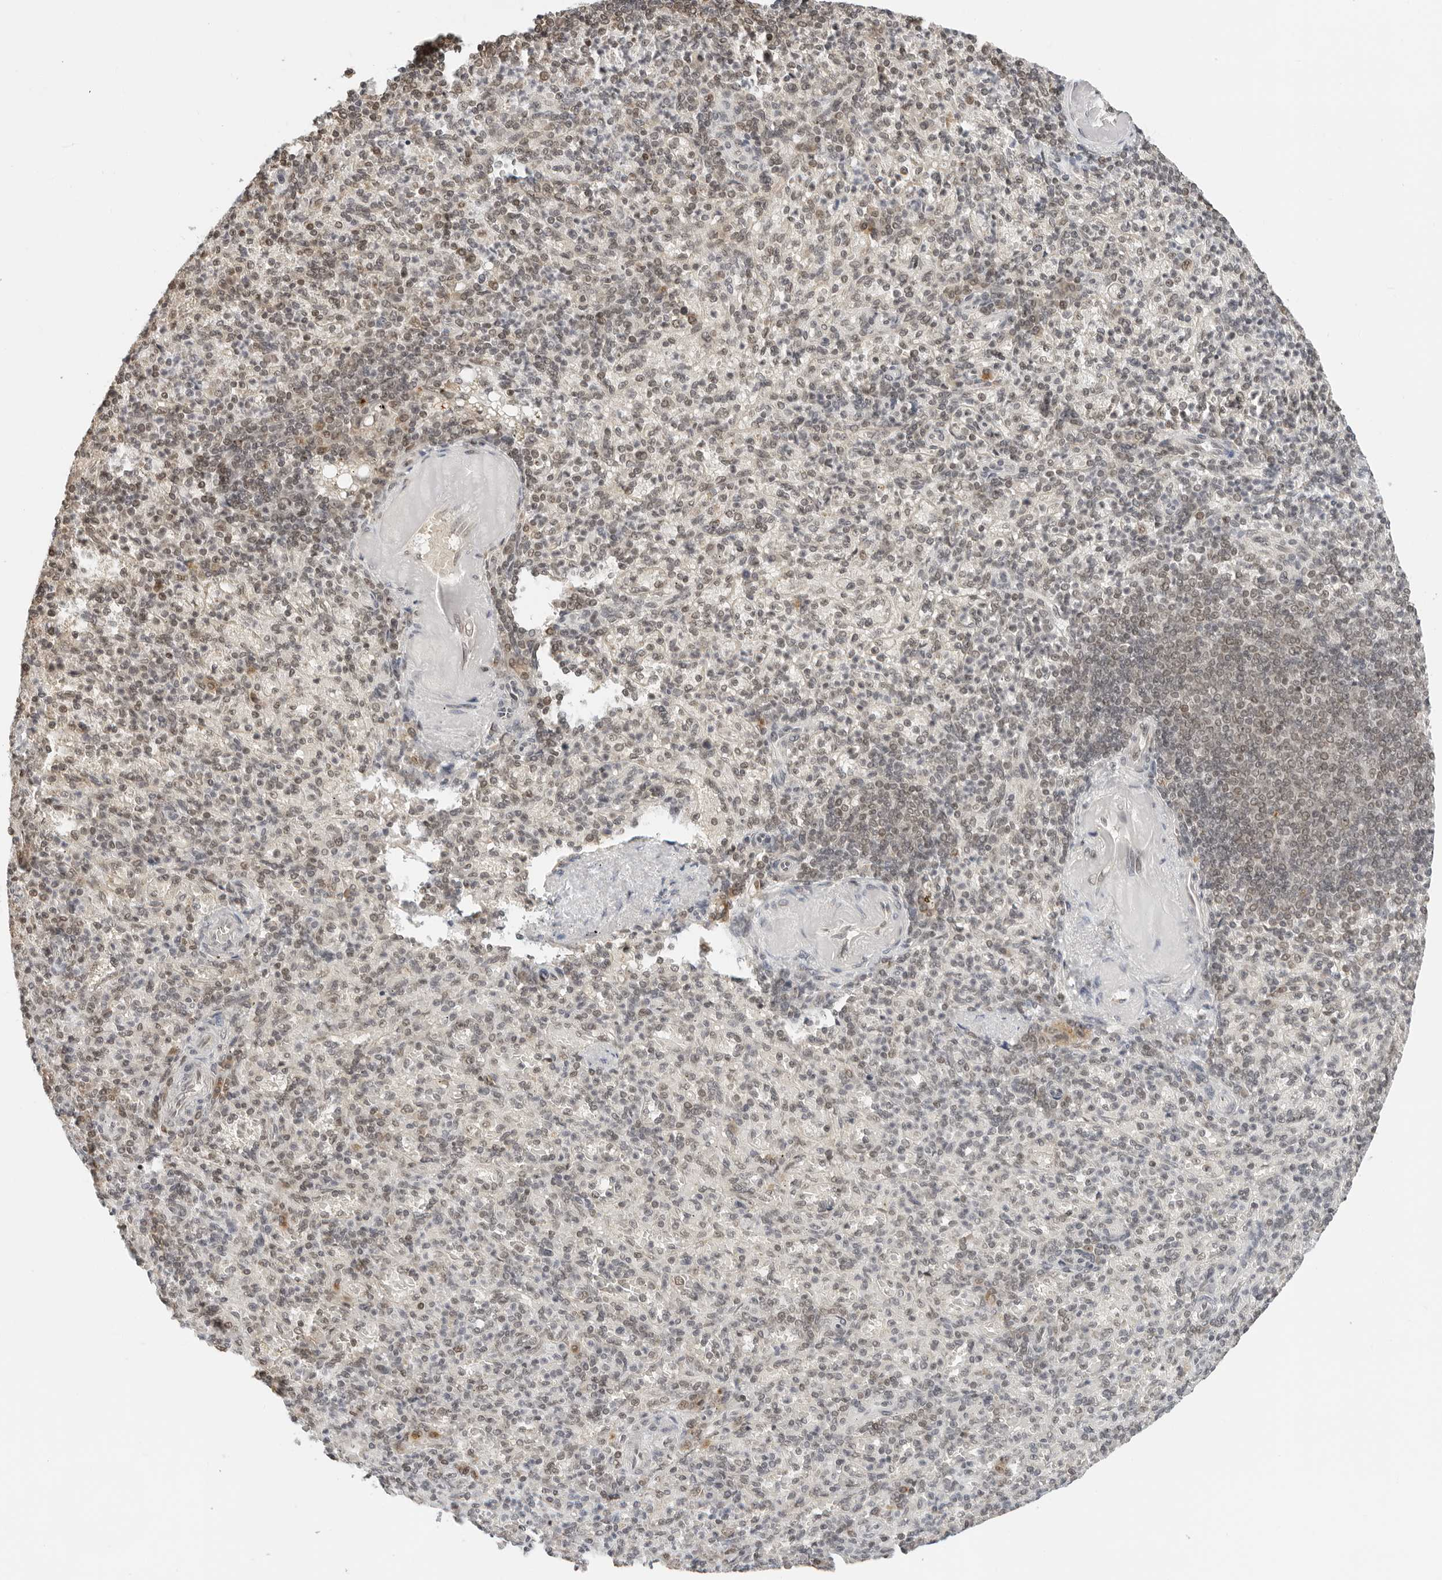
{"staining": {"intensity": "weak", "quantity": "25%-75%", "location": "nuclear"}, "tissue": "spleen", "cell_type": "Cells in red pulp", "image_type": "normal", "snomed": [{"axis": "morphology", "description": "Normal tissue, NOS"}, {"axis": "topography", "description": "Spleen"}], "caption": "High-power microscopy captured an immunohistochemistry (IHC) photomicrograph of benign spleen, revealing weak nuclear positivity in about 25%-75% of cells in red pulp. The staining was performed using DAB (3,3'-diaminobenzidine) to visualize the protein expression in brown, while the nuclei were stained in blue with hematoxylin (Magnification: 20x).", "gene": "TOX4", "patient": {"sex": "female", "age": 74}}